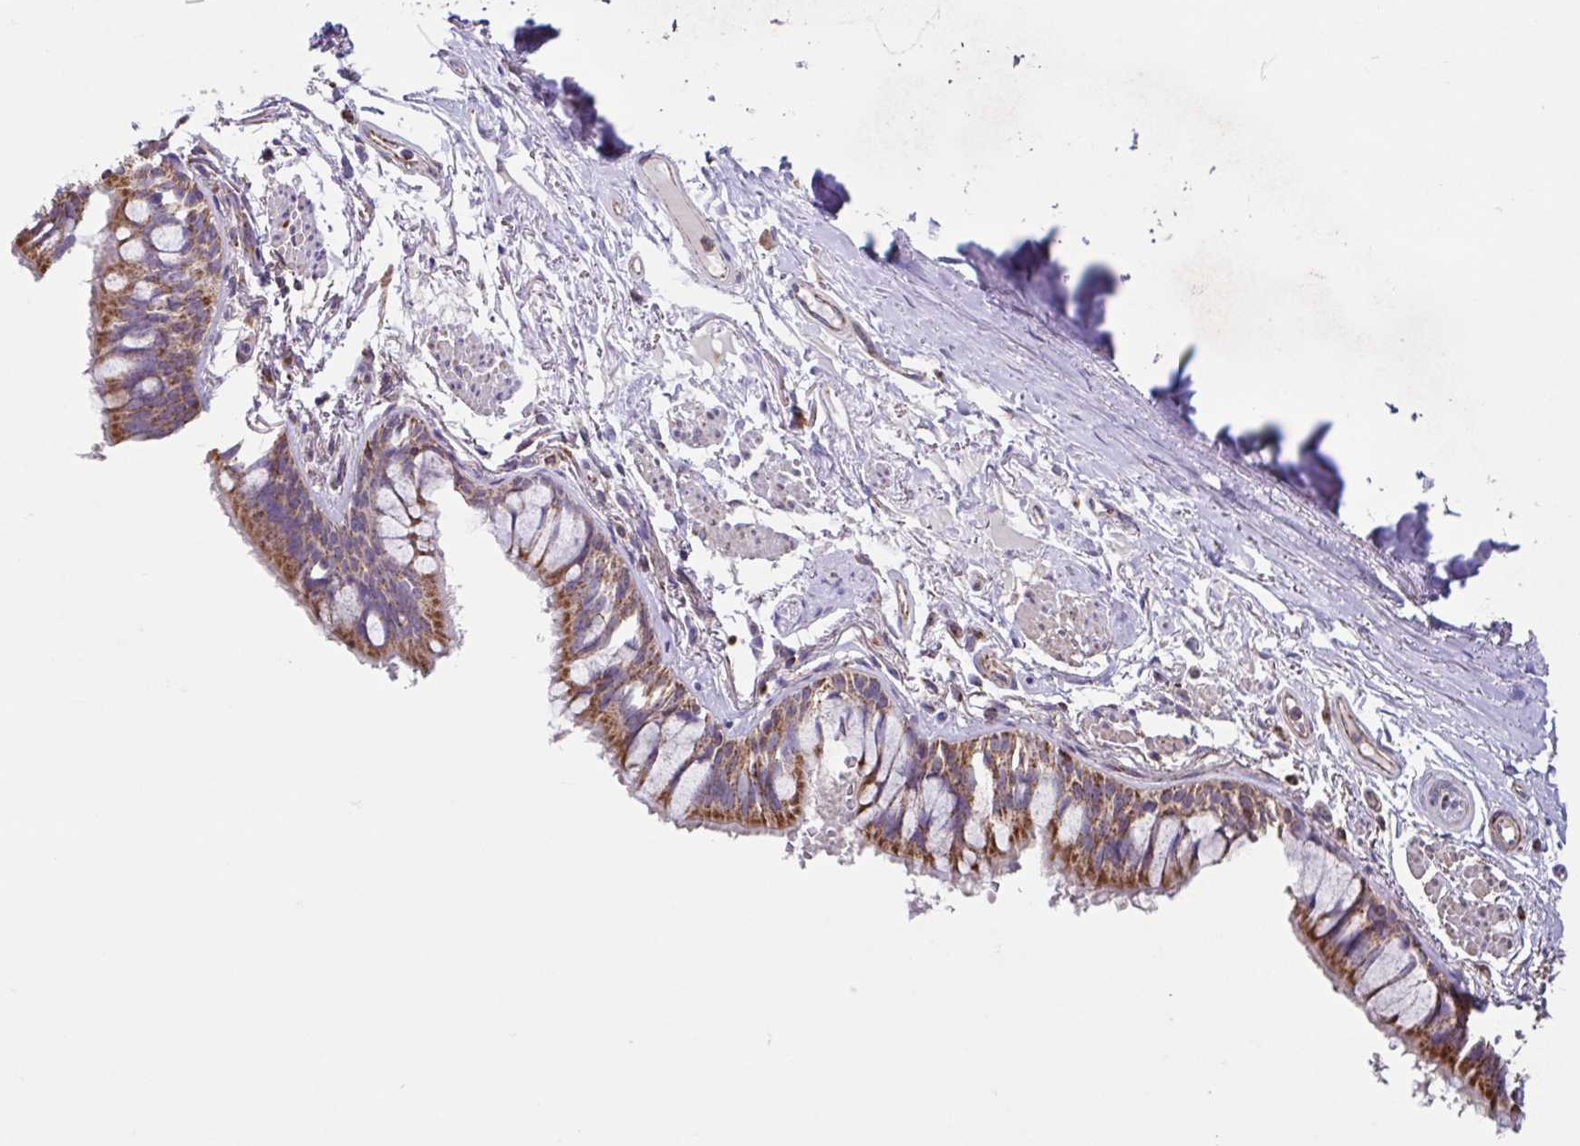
{"staining": {"intensity": "strong", "quantity": ">75%", "location": "cytoplasmic/membranous"}, "tissue": "bronchus", "cell_type": "Respiratory epithelial cells", "image_type": "normal", "snomed": [{"axis": "morphology", "description": "Normal tissue, NOS"}, {"axis": "topography", "description": "Bronchus"}], "caption": "Protein expression analysis of normal bronchus exhibits strong cytoplasmic/membranous staining in about >75% of respiratory epithelial cells.", "gene": "DIP2B", "patient": {"sex": "male", "age": 70}}